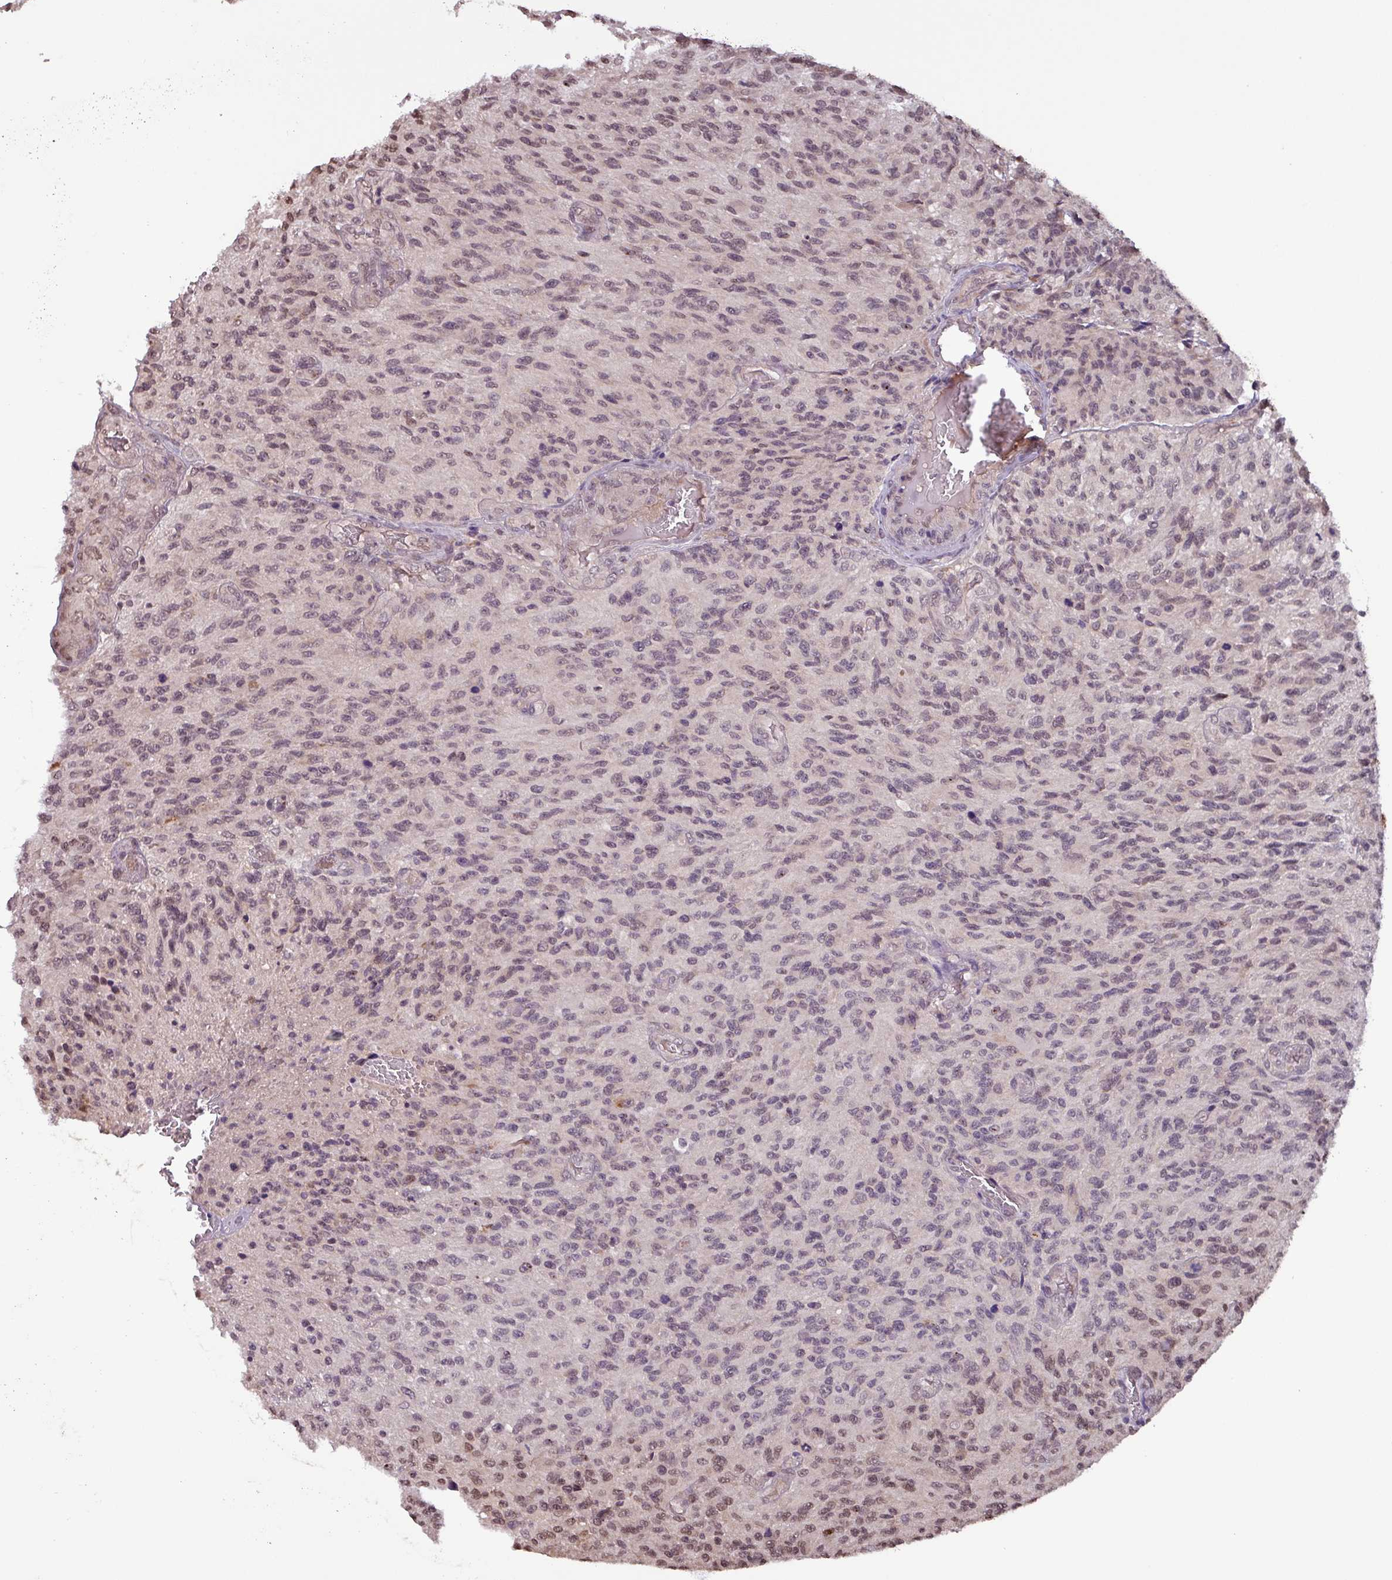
{"staining": {"intensity": "moderate", "quantity": "<25%", "location": "nuclear"}, "tissue": "glioma", "cell_type": "Tumor cells", "image_type": "cancer", "snomed": [{"axis": "morphology", "description": "Normal tissue, NOS"}, {"axis": "morphology", "description": "Glioma, malignant, High grade"}, {"axis": "topography", "description": "Cerebral cortex"}], "caption": "Glioma stained with a protein marker shows moderate staining in tumor cells.", "gene": "NOB1", "patient": {"sex": "male", "age": 56}}